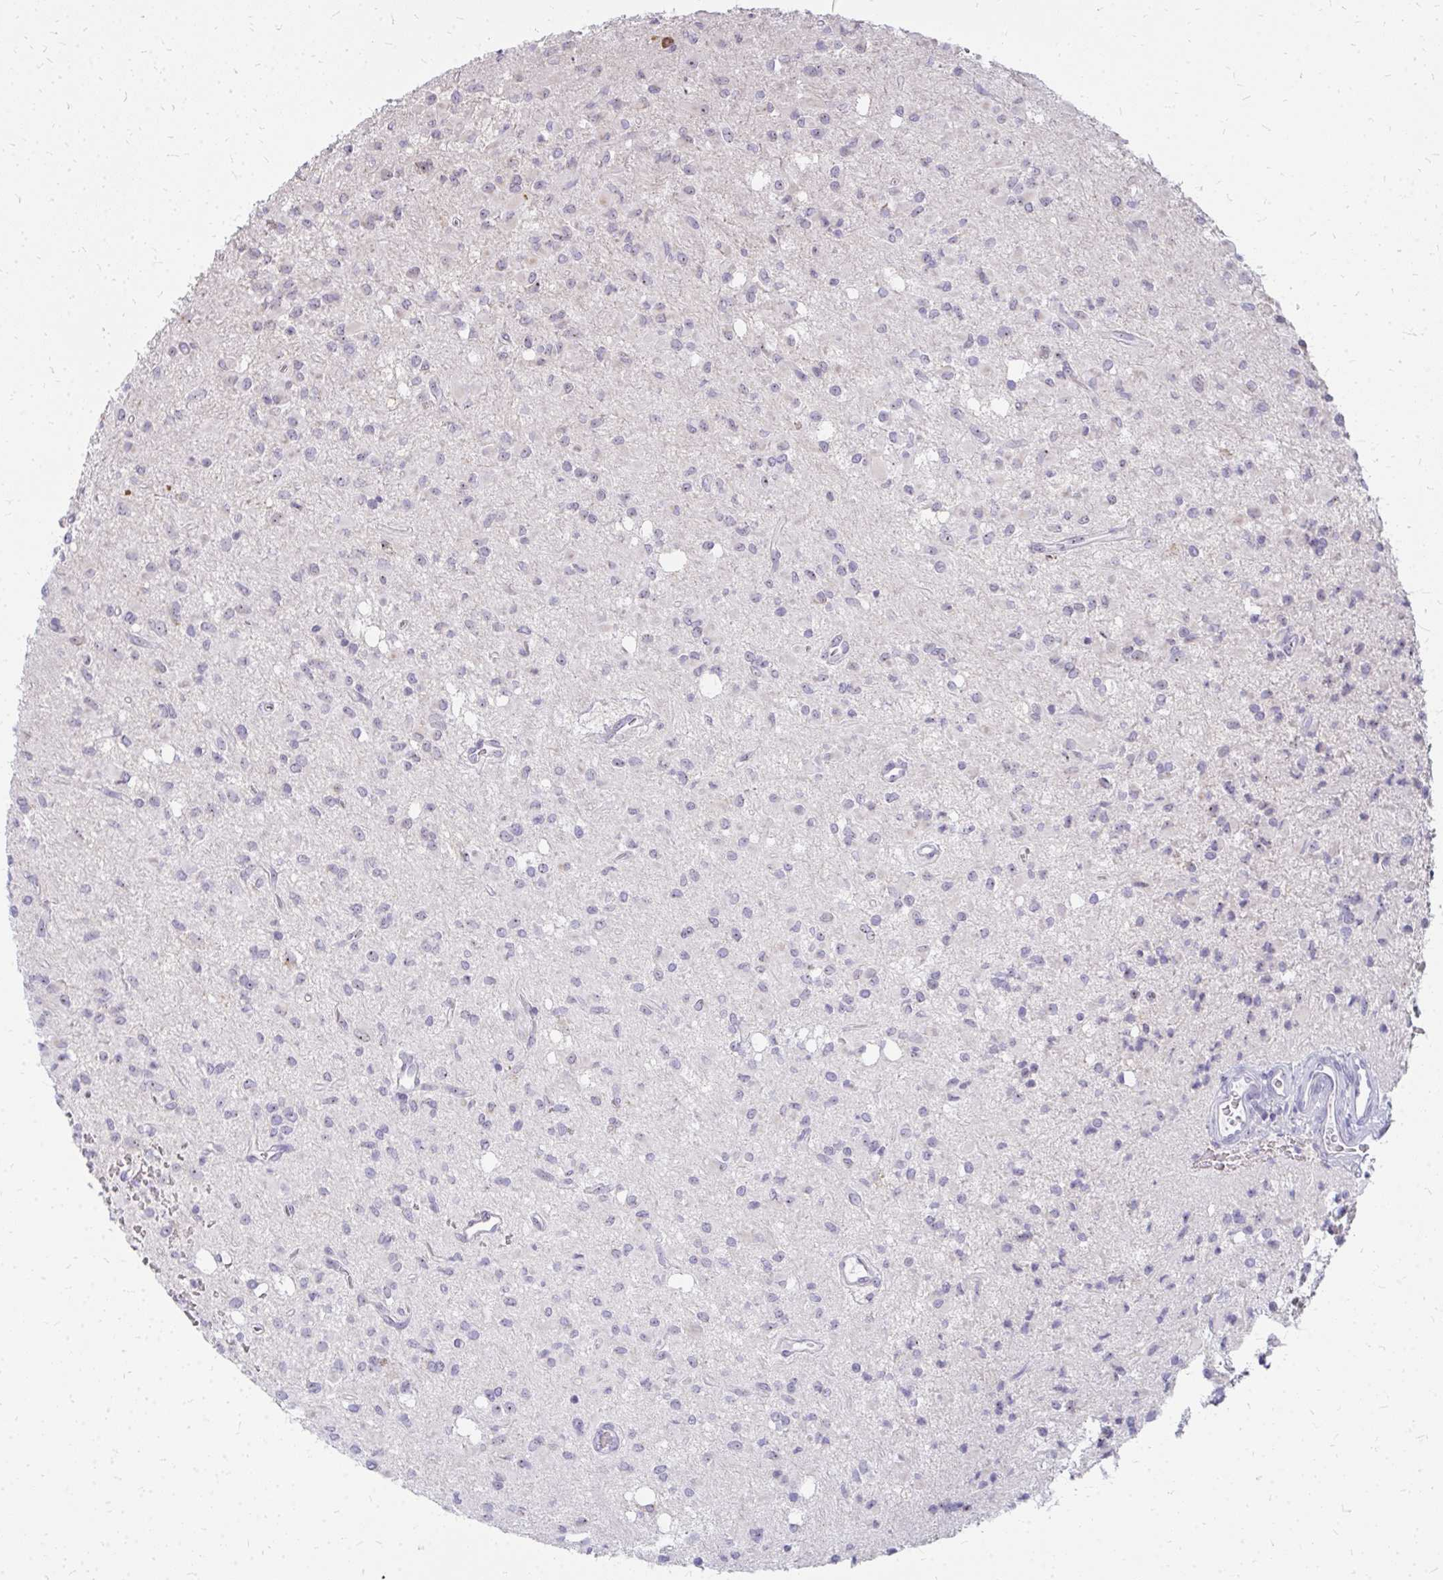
{"staining": {"intensity": "negative", "quantity": "none", "location": "none"}, "tissue": "glioma", "cell_type": "Tumor cells", "image_type": "cancer", "snomed": [{"axis": "morphology", "description": "Glioma, malignant, Low grade"}, {"axis": "topography", "description": "Brain"}], "caption": "This is a micrograph of immunohistochemistry (IHC) staining of malignant glioma (low-grade), which shows no positivity in tumor cells.", "gene": "FAM9A", "patient": {"sex": "female", "age": 33}}